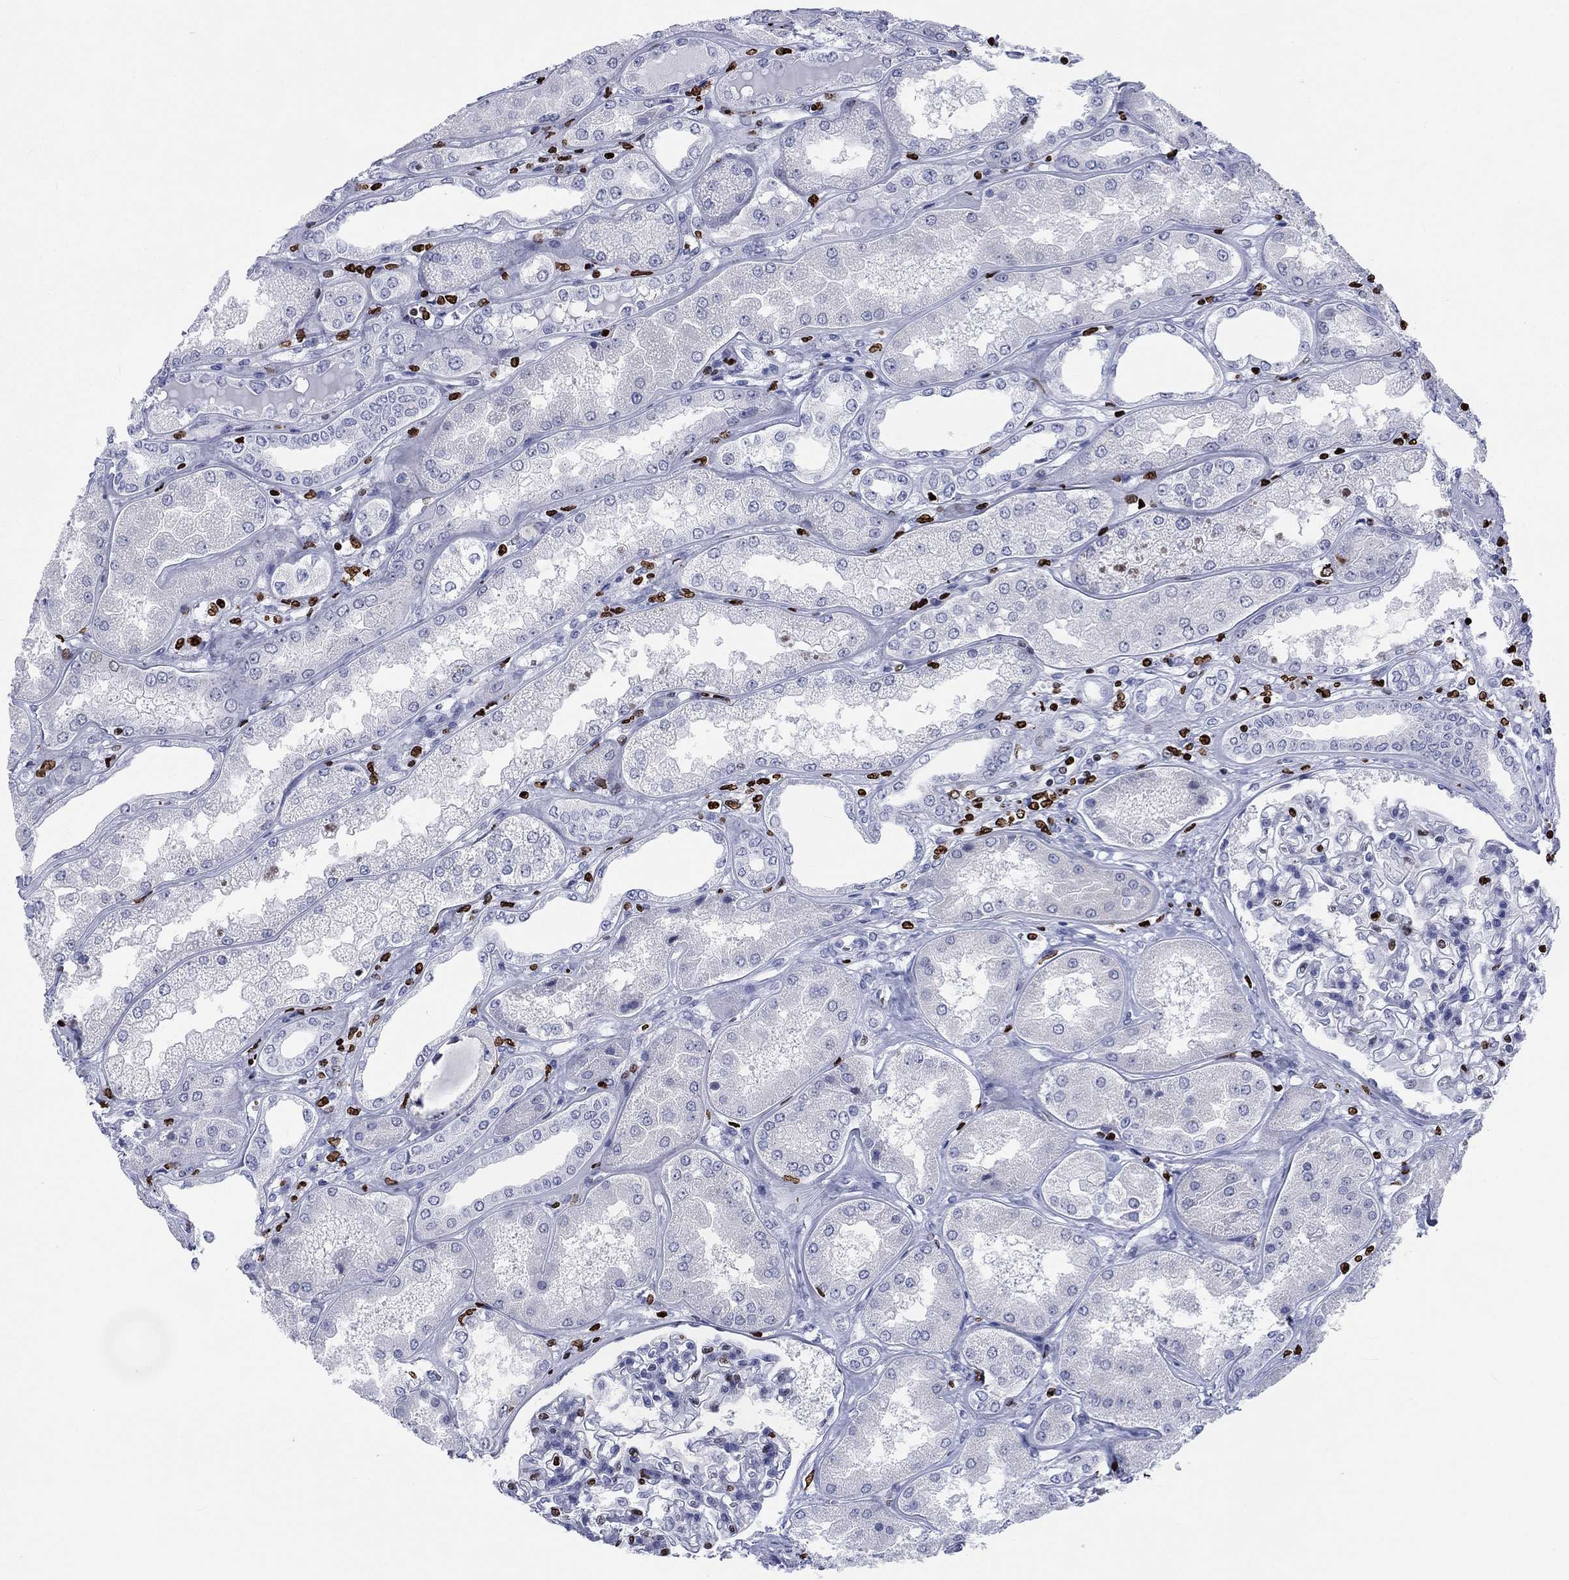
{"staining": {"intensity": "strong", "quantity": "<25%", "location": "nuclear"}, "tissue": "kidney", "cell_type": "Cells in glomeruli", "image_type": "normal", "snomed": [{"axis": "morphology", "description": "Normal tissue, NOS"}, {"axis": "topography", "description": "Kidney"}], "caption": "Strong nuclear staining is identified in approximately <25% of cells in glomeruli in unremarkable kidney.", "gene": "H1", "patient": {"sex": "female", "age": 56}}